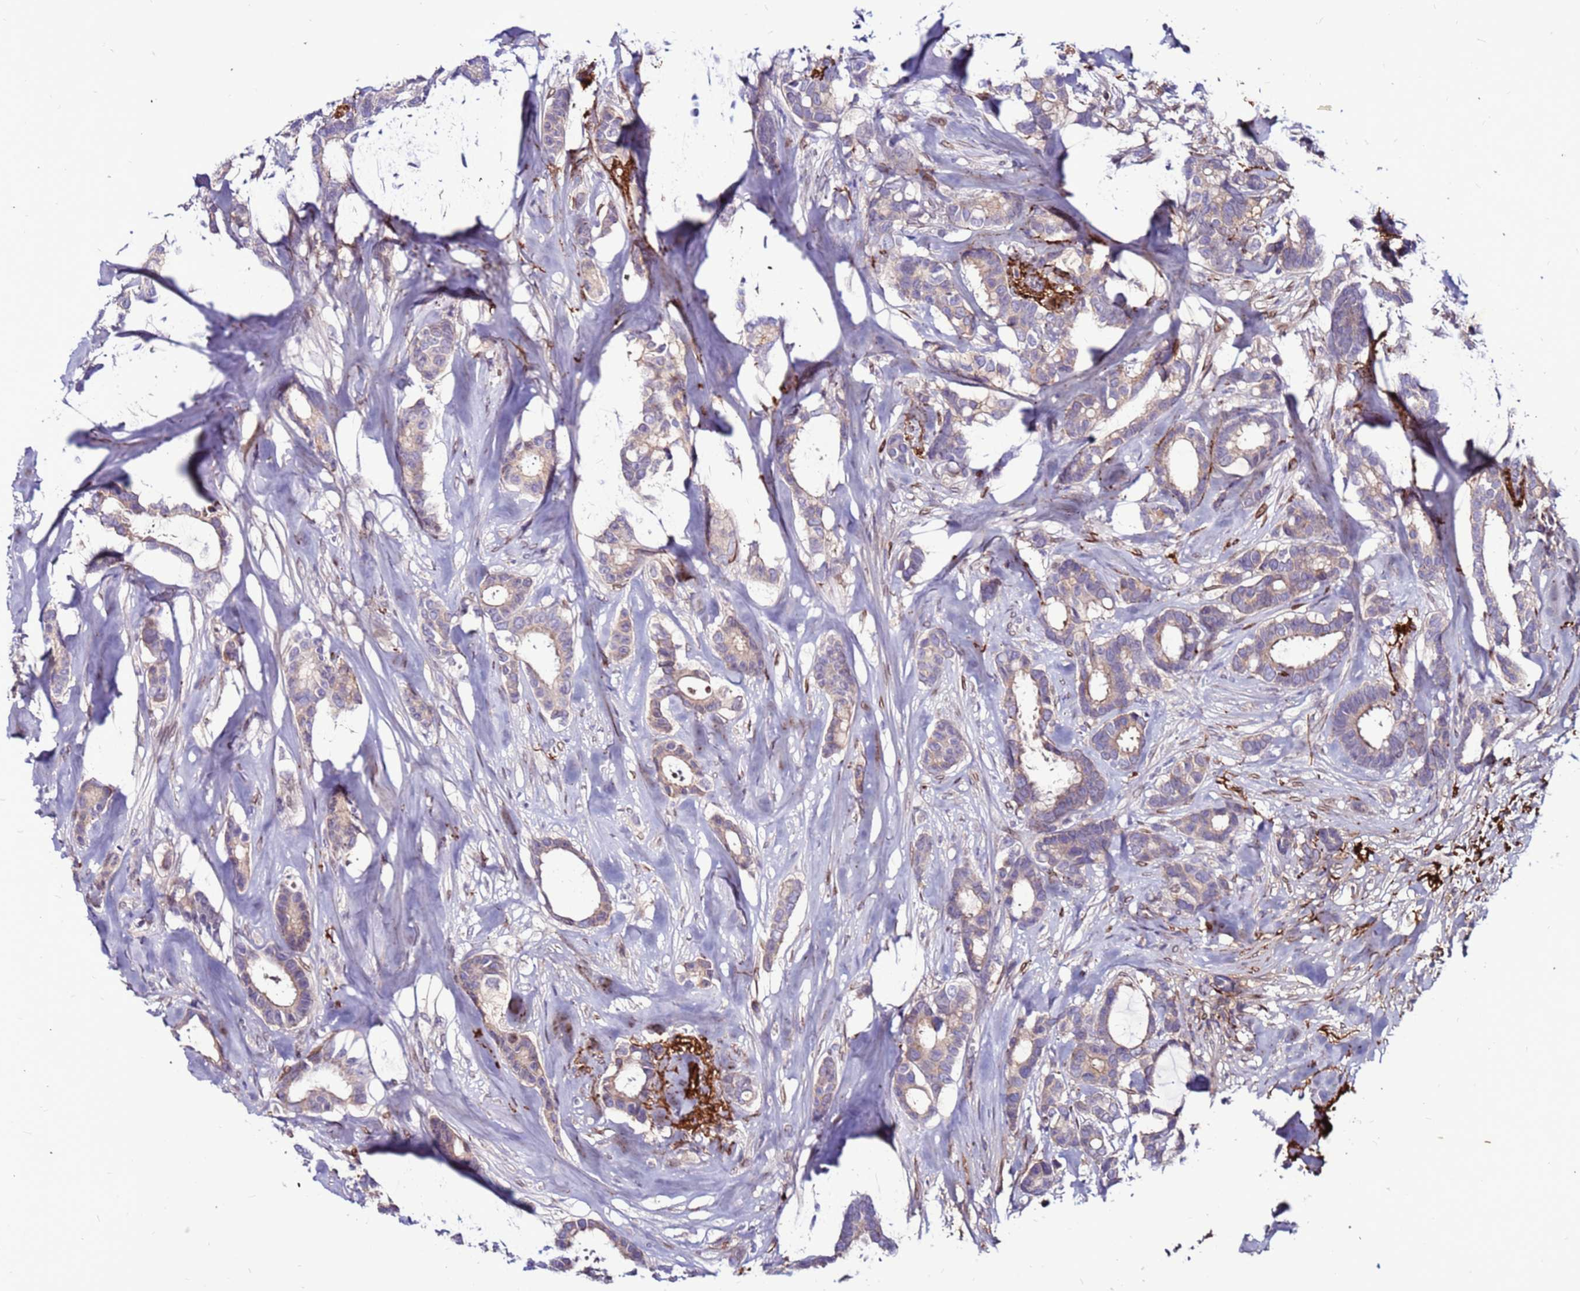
{"staining": {"intensity": "weak", "quantity": "<25%", "location": "cytoplasmic/membranous"}, "tissue": "breast cancer", "cell_type": "Tumor cells", "image_type": "cancer", "snomed": [{"axis": "morphology", "description": "Duct carcinoma"}, {"axis": "topography", "description": "Breast"}], "caption": "IHC histopathology image of neoplastic tissue: human breast infiltrating ductal carcinoma stained with DAB (3,3'-diaminobenzidine) demonstrates no significant protein expression in tumor cells.", "gene": "CCDC71", "patient": {"sex": "female", "age": 87}}